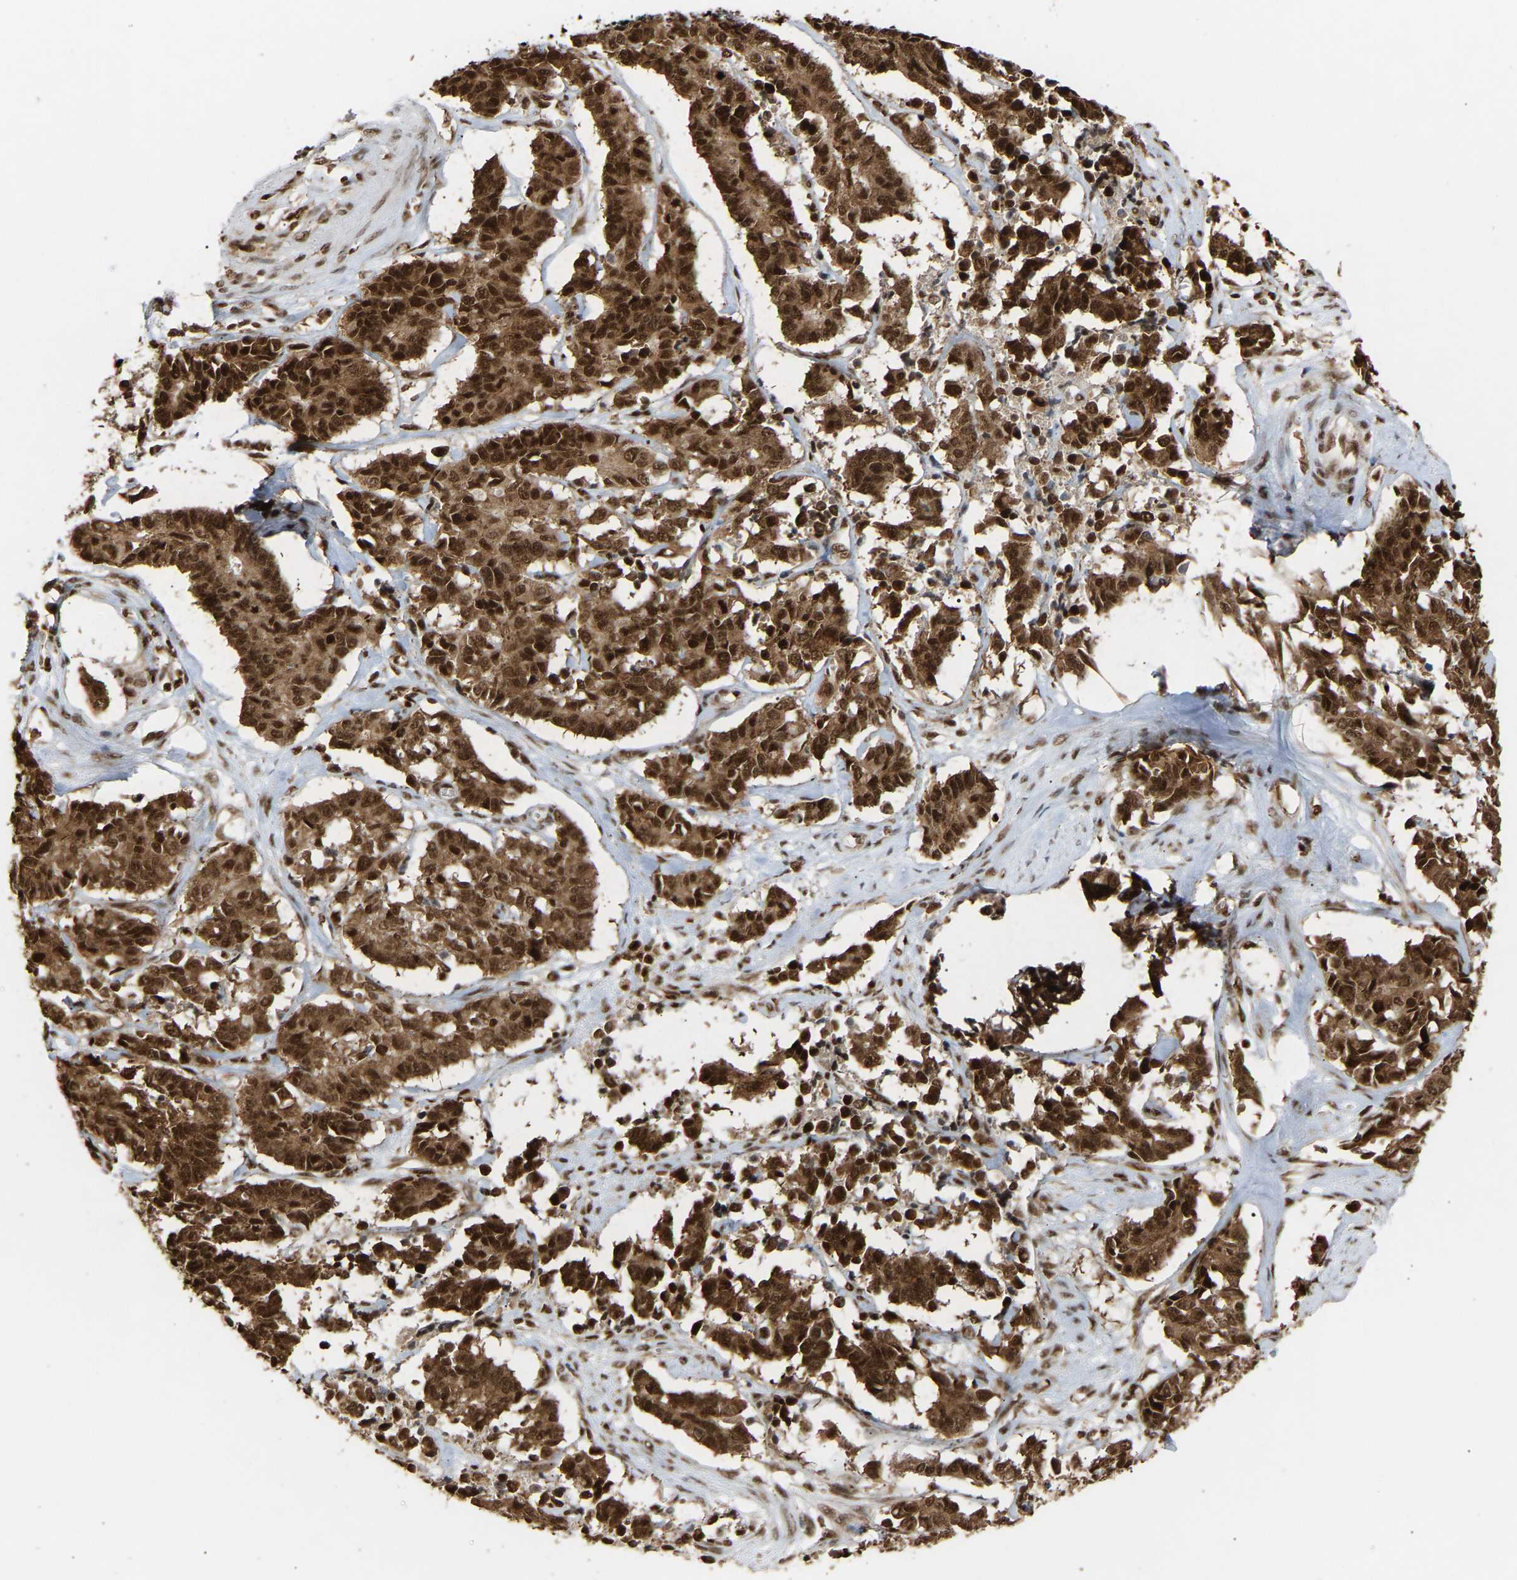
{"staining": {"intensity": "strong", "quantity": ">75%", "location": "cytoplasmic/membranous,nuclear"}, "tissue": "cervical cancer", "cell_type": "Tumor cells", "image_type": "cancer", "snomed": [{"axis": "morphology", "description": "Squamous cell carcinoma, NOS"}, {"axis": "topography", "description": "Cervix"}], "caption": "High-magnification brightfield microscopy of cervical cancer stained with DAB (brown) and counterstained with hematoxylin (blue). tumor cells exhibit strong cytoplasmic/membranous and nuclear positivity is present in about>75% of cells.", "gene": "ALYREF", "patient": {"sex": "female", "age": 35}}